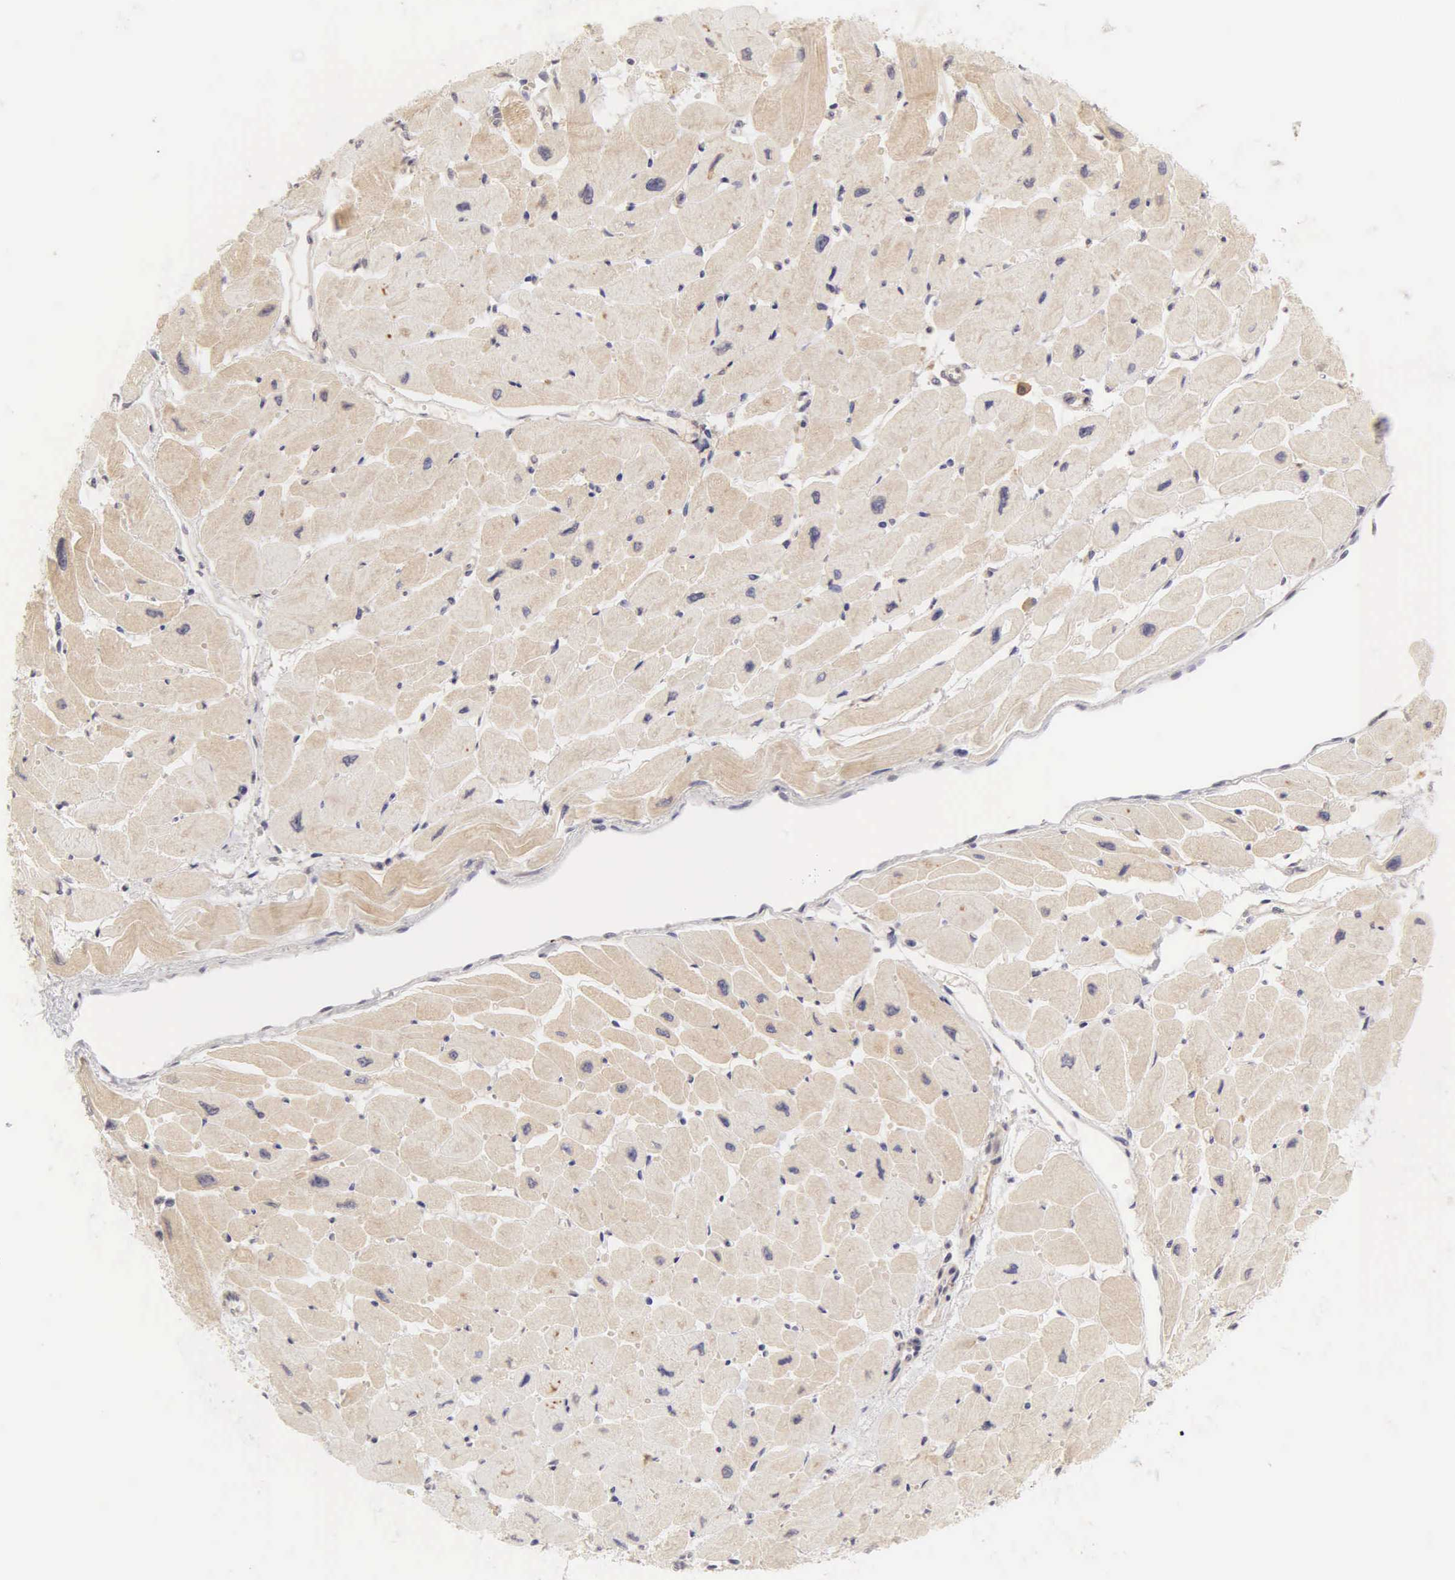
{"staining": {"intensity": "weak", "quantity": ">75%", "location": "cytoplasmic/membranous"}, "tissue": "heart muscle", "cell_type": "Cardiomyocytes", "image_type": "normal", "snomed": [{"axis": "morphology", "description": "Normal tissue, NOS"}, {"axis": "topography", "description": "Heart"}], "caption": "This image exhibits immunohistochemistry staining of benign heart muscle, with low weak cytoplasmic/membranous positivity in about >75% of cardiomyocytes.", "gene": "CD1A", "patient": {"sex": "female", "age": 54}}